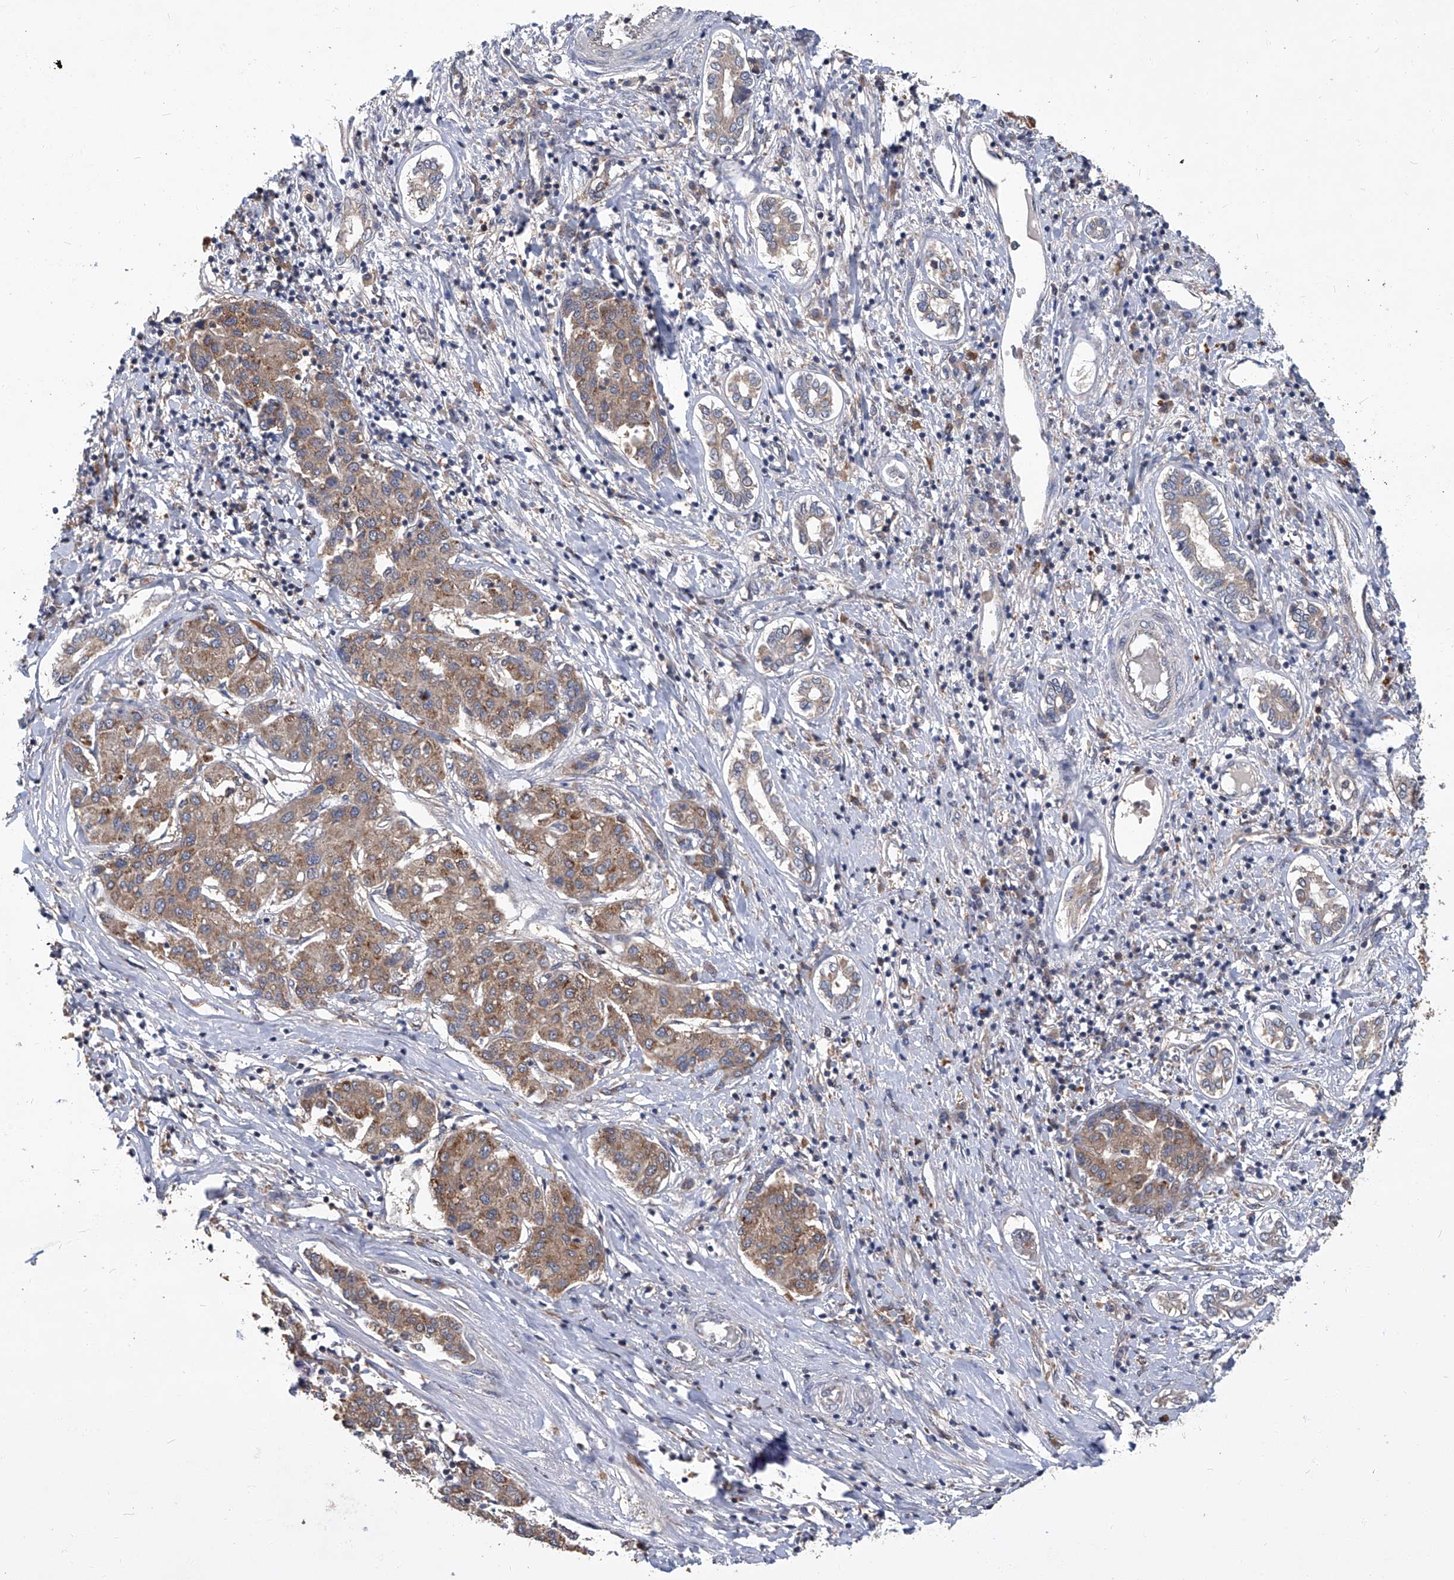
{"staining": {"intensity": "moderate", "quantity": ">75%", "location": "cytoplasmic/membranous"}, "tissue": "liver cancer", "cell_type": "Tumor cells", "image_type": "cancer", "snomed": [{"axis": "morphology", "description": "Carcinoma, Hepatocellular, NOS"}, {"axis": "topography", "description": "Liver"}], "caption": "Immunohistochemistry (IHC) staining of liver hepatocellular carcinoma, which displays medium levels of moderate cytoplasmic/membranous positivity in approximately >75% of tumor cells indicating moderate cytoplasmic/membranous protein expression. The staining was performed using DAB (3,3'-diaminobenzidine) (brown) for protein detection and nuclei were counterstained in hematoxylin (blue).", "gene": "TNFRSF13B", "patient": {"sex": "male", "age": 65}}